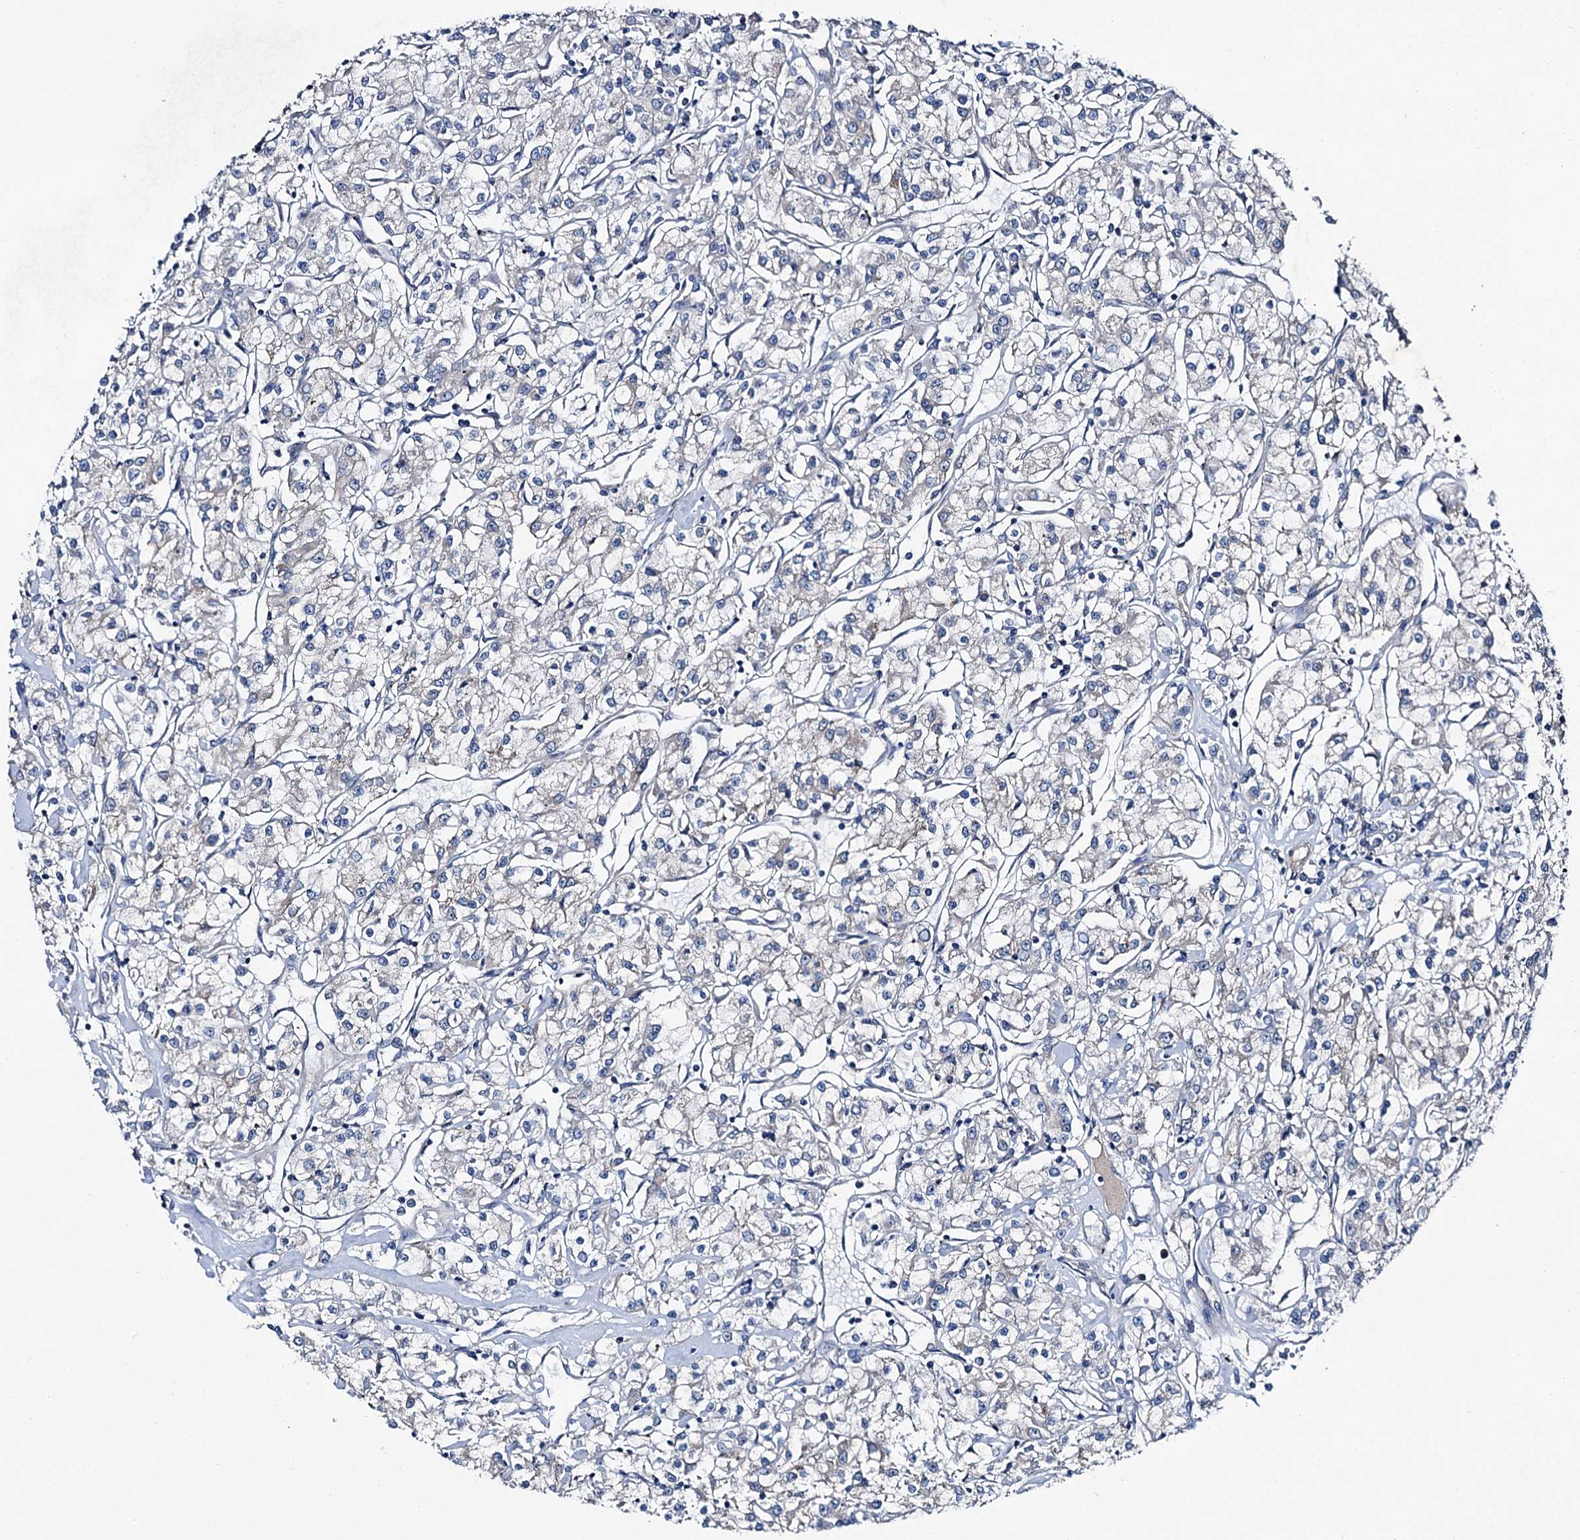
{"staining": {"intensity": "negative", "quantity": "none", "location": "none"}, "tissue": "renal cancer", "cell_type": "Tumor cells", "image_type": "cancer", "snomed": [{"axis": "morphology", "description": "Adenocarcinoma, NOS"}, {"axis": "topography", "description": "Kidney"}], "caption": "Adenocarcinoma (renal) was stained to show a protein in brown. There is no significant expression in tumor cells.", "gene": "SLC22A25", "patient": {"sex": "female", "age": 59}}